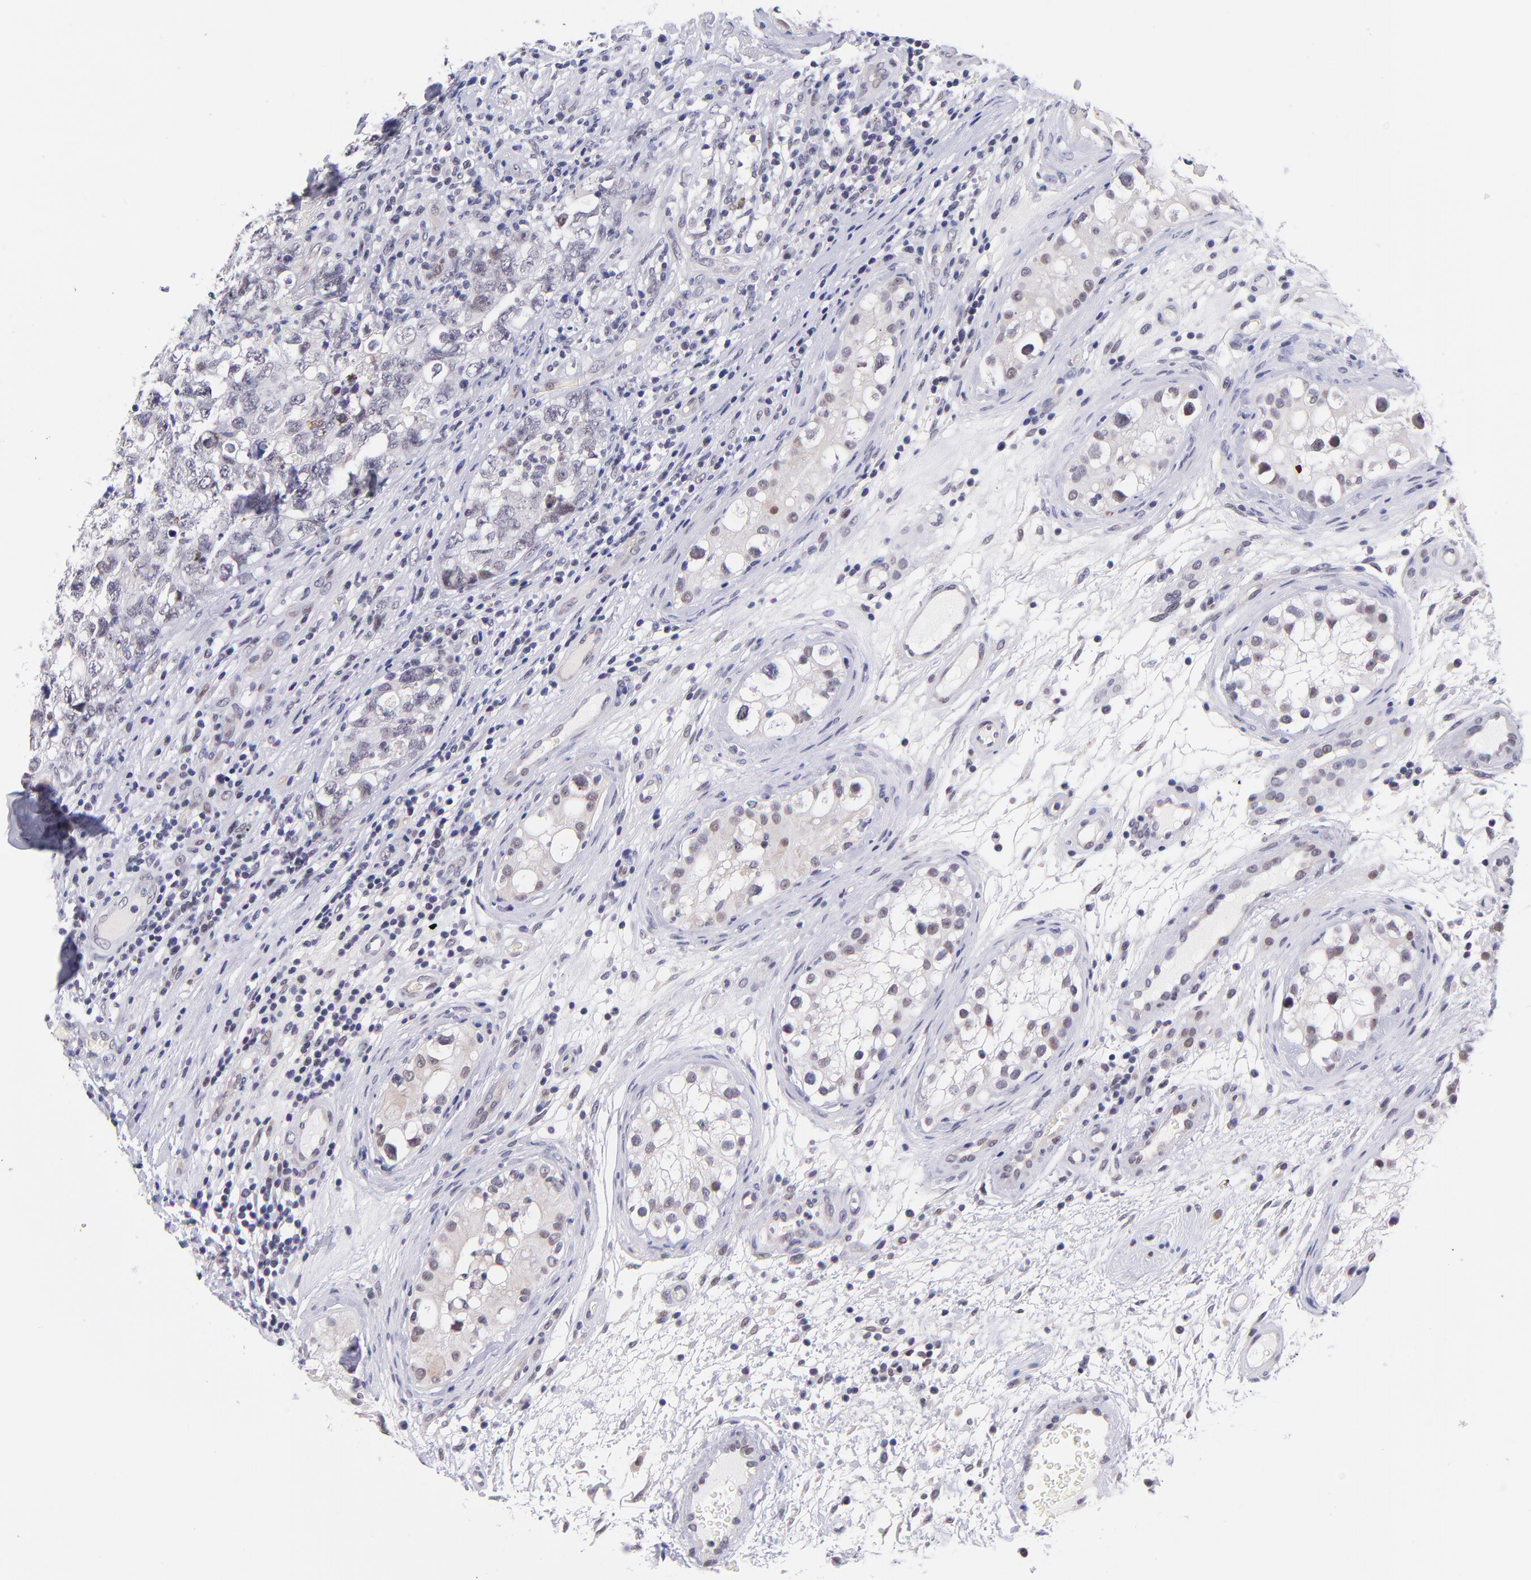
{"staining": {"intensity": "negative", "quantity": "none", "location": "none"}, "tissue": "testis cancer", "cell_type": "Tumor cells", "image_type": "cancer", "snomed": [{"axis": "morphology", "description": "Carcinoma, Embryonal, NOS"}, {"axis": "topography", "description": "Testis"}], "caption": "Tumor cells show no significant staining in testis embryonal carcinoma.", "gene": "SOX6", "patient": {"sex": "male", "age": 31}}